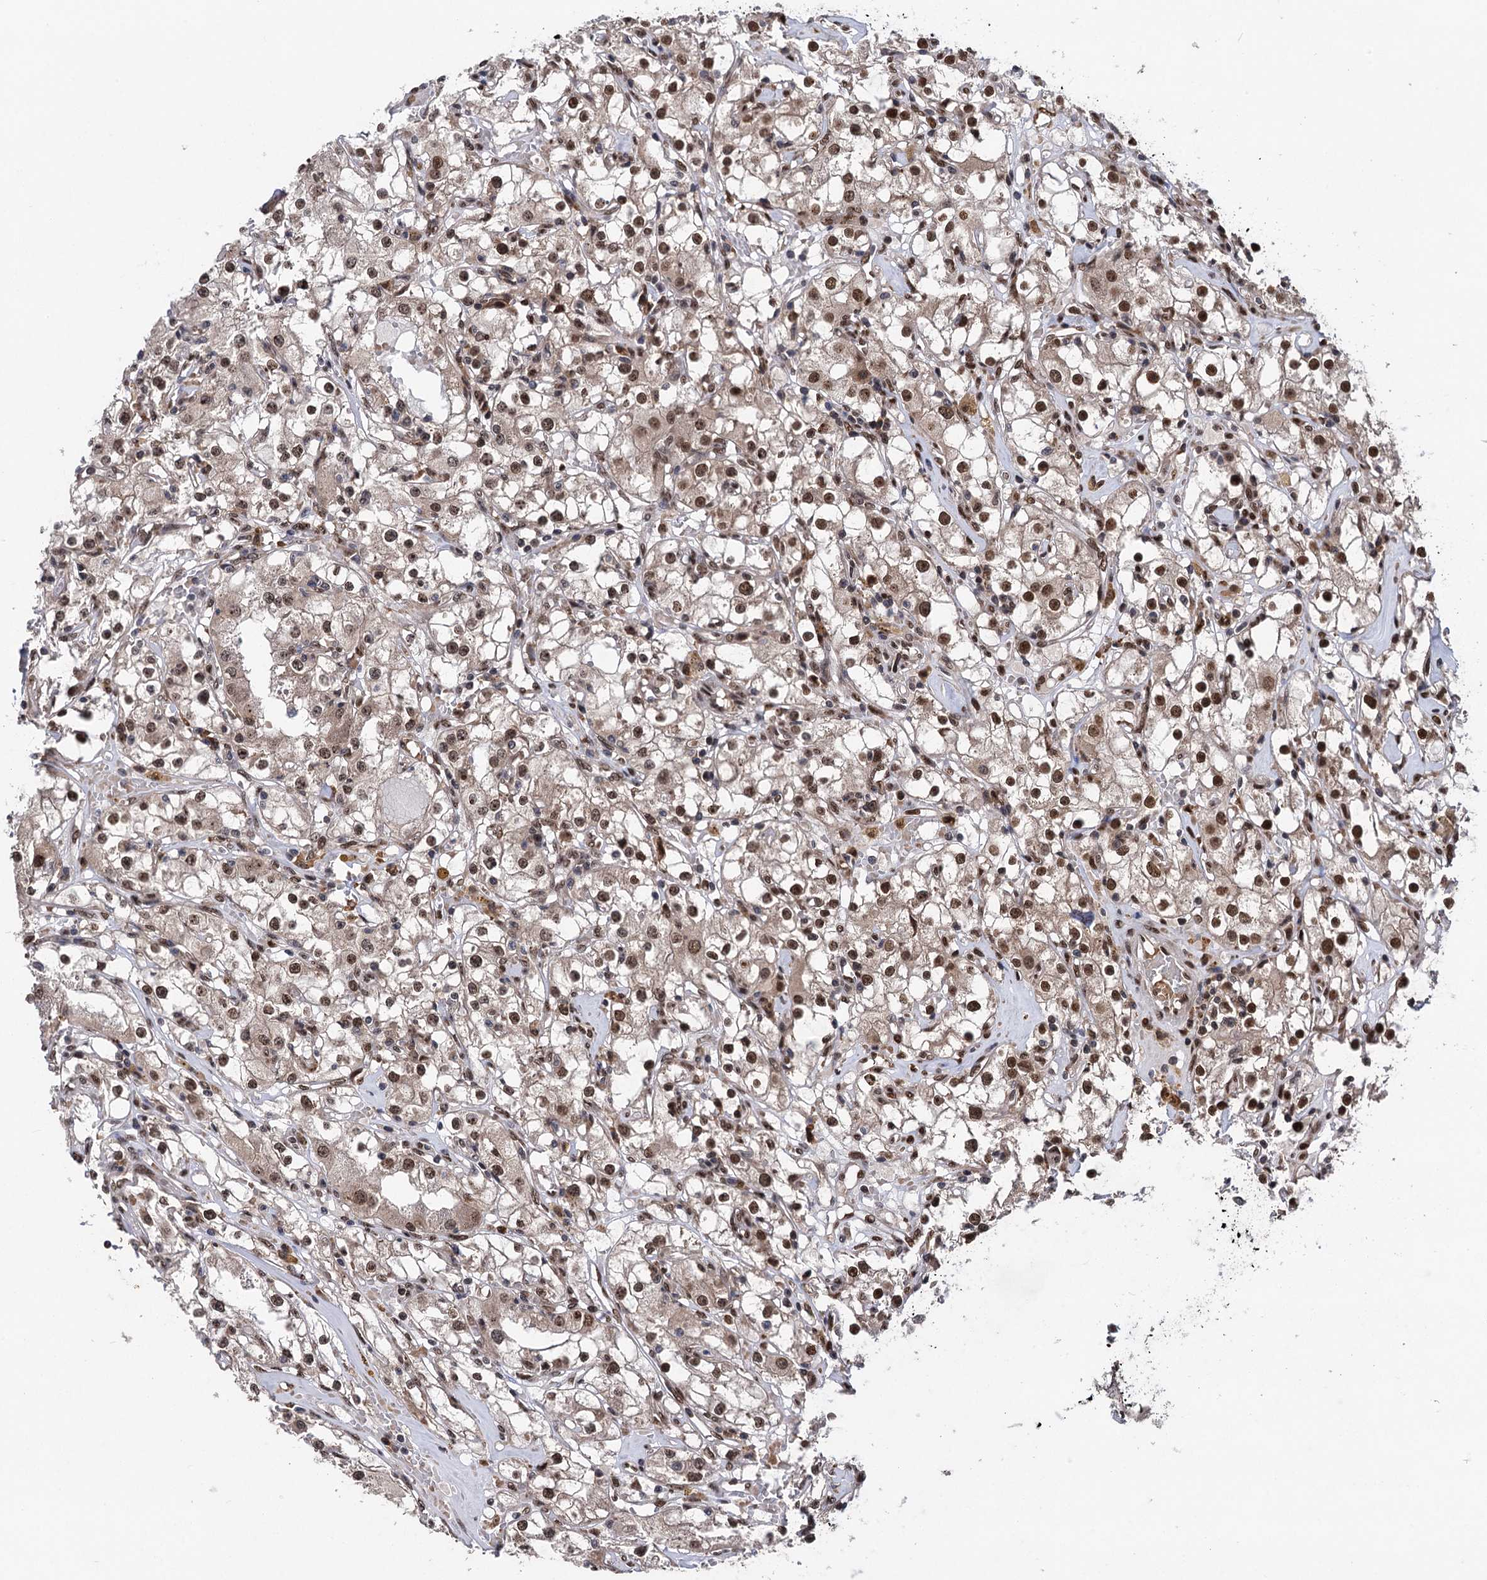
{"staining": {"intensity": "moderate", "quantity": ">75%", "location": "nuclear"}, "tissue": "renal cancer", "cell_type": "Tumor cells", "image_type": "cancer", "snomed": [{"axis": "morphology", "description": "Adenocarcinoma, NOS"}, {"axis": "topography", "description": "Kidney"}], "caption": "A histopathology image showing moderate nuclear staining in approximately >75% of tumor cells in renal adenocarcinoma, as visualized by brown immunohistochemical staining.", "gene": "MESD", "patient": {"sex": "male", "age": 56}}